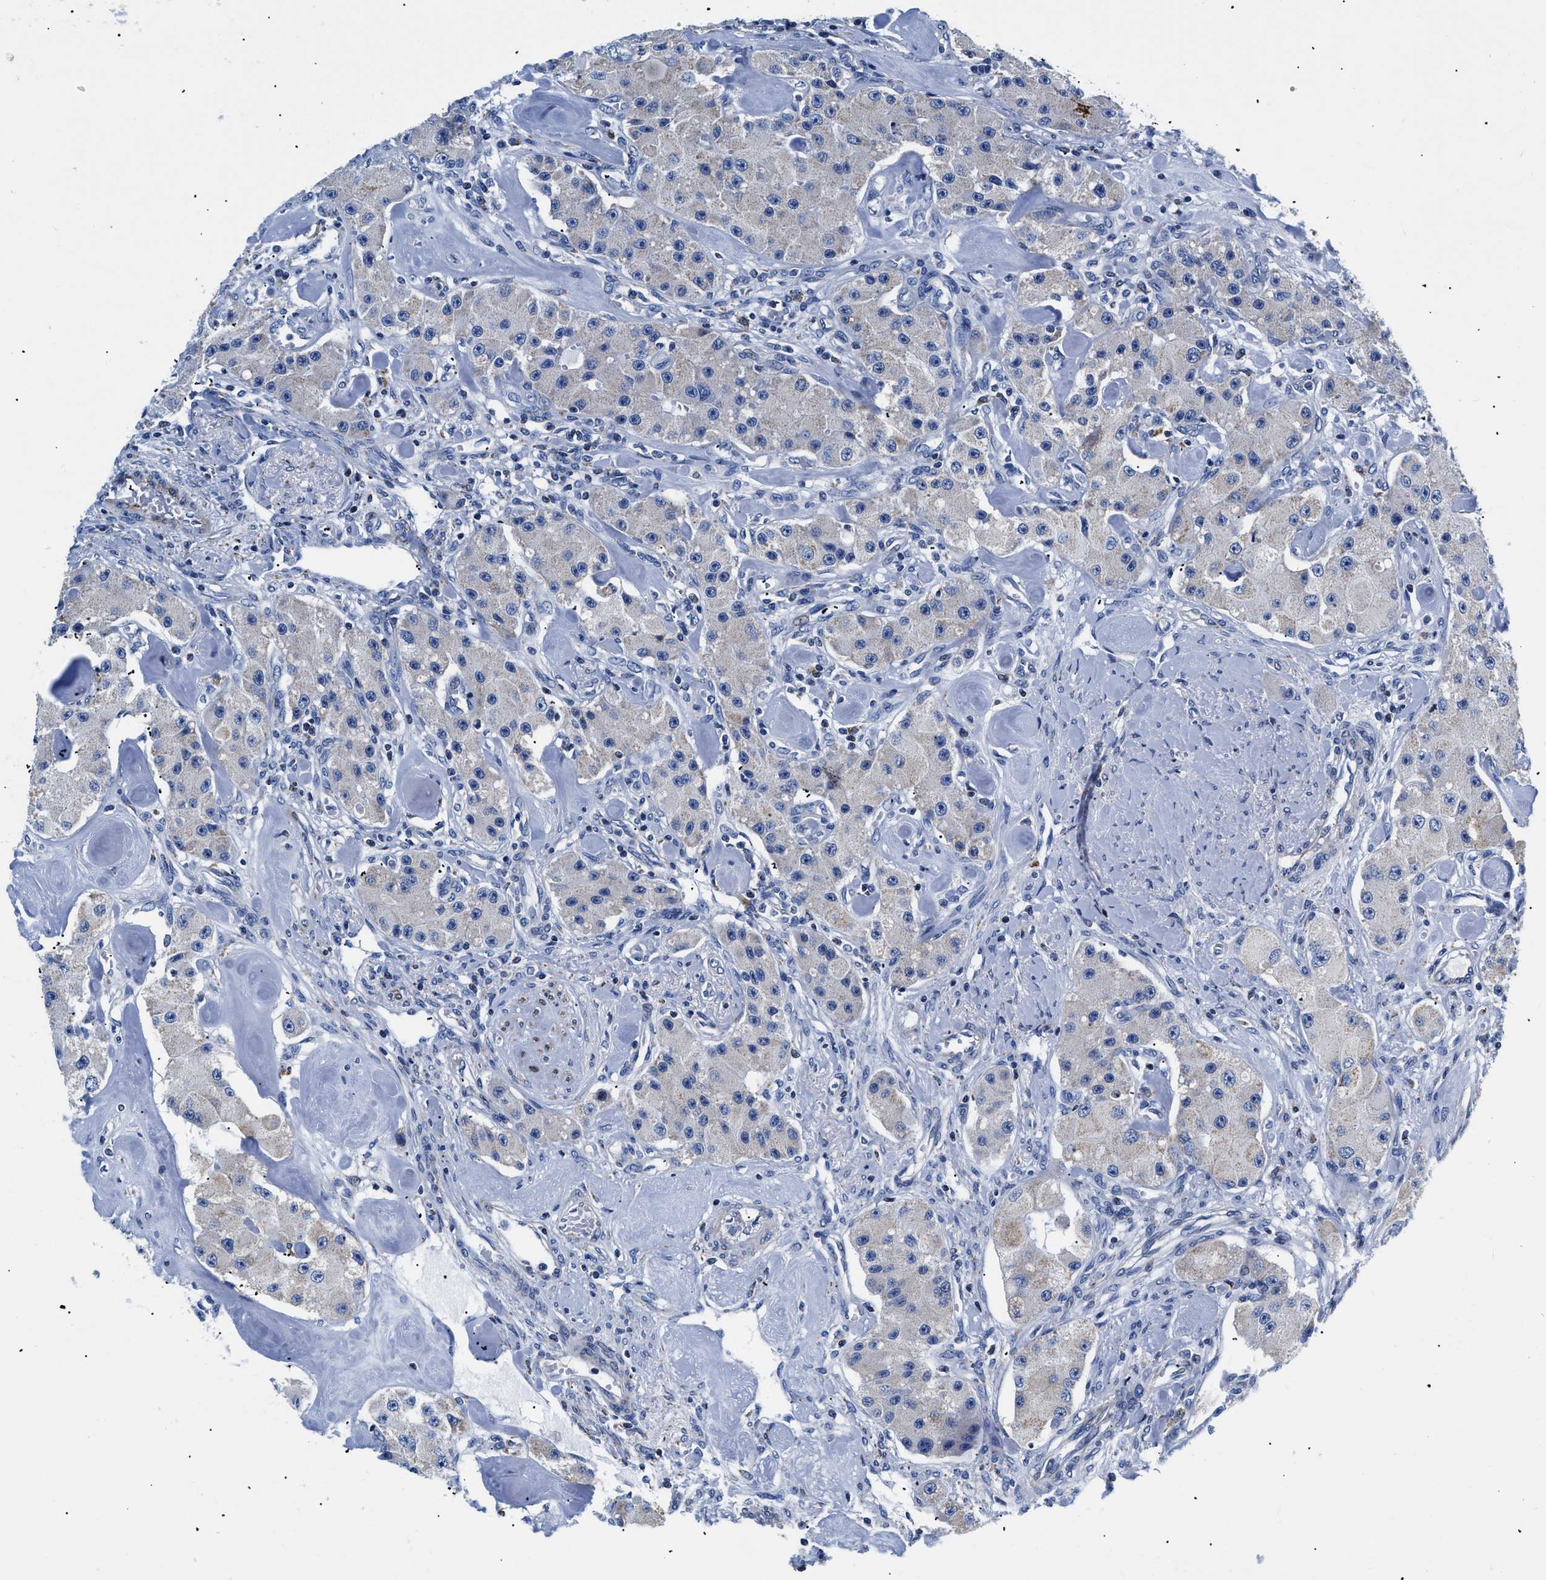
{"staining": {"intensity": "negative", "quantity": "none", "location": "none"}, "tissue": "carcinoid", "cell_type": "Tumor cells", "image_type": "cancer", "snomed": [{"axis": "morphology", "description": "Carcinoid, malignant, NOS"}, {"axis": "topography", "description": "Pancreas"}], "caption": "This photomicrograph is of carcinoid (malignant) stained with immunohistochemistry to label a protein in brown with the nuclei are counter-stained blue. There is no staining in tumor cells.", "gene": "GPR149", "patient": {"sex": "male", "age": 41}}